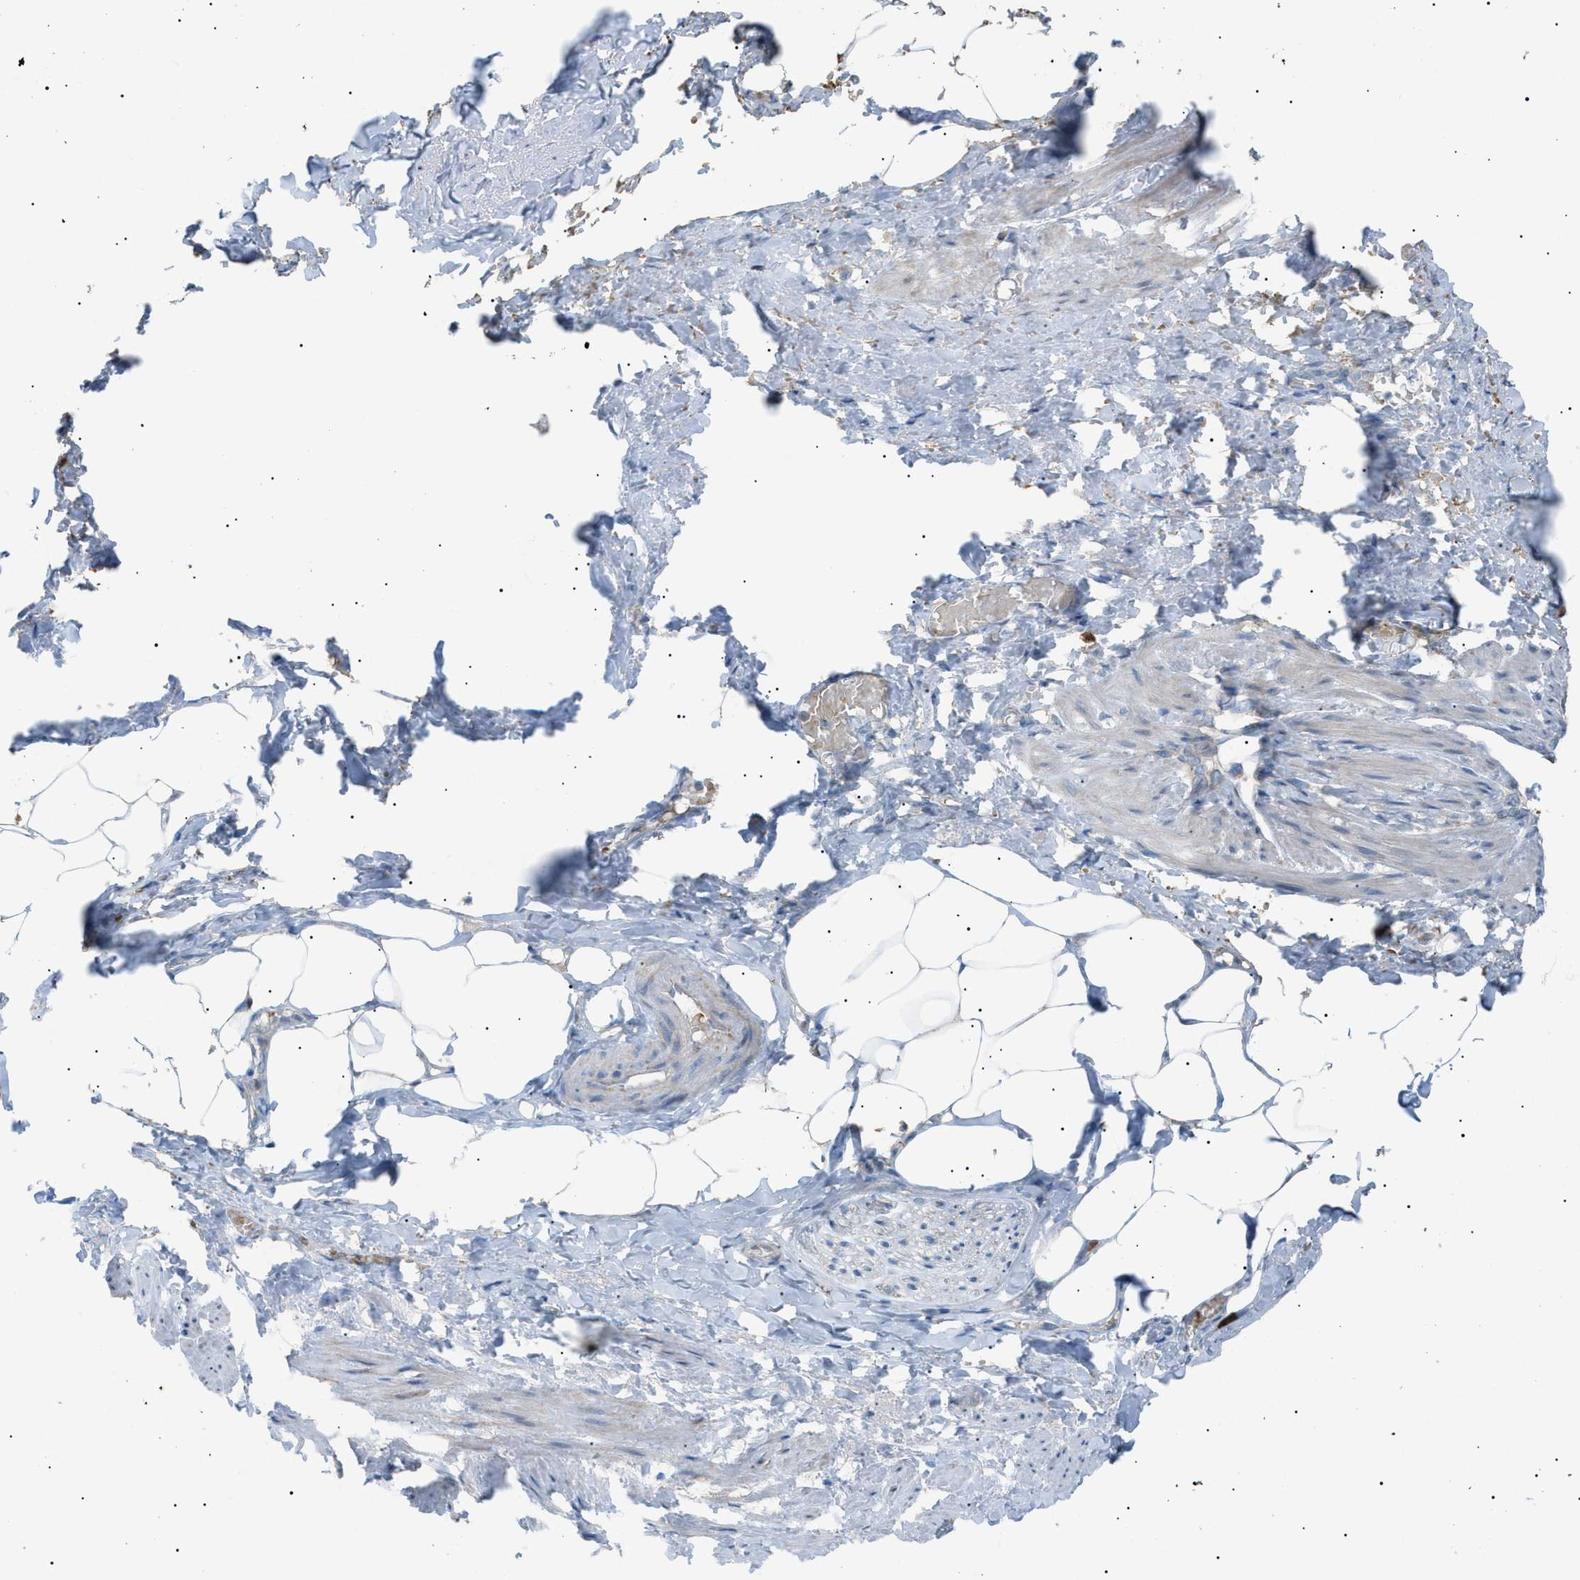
{"staining": {"intensity": "weak", "quantity": ">75%", "location": "cytoplasmic/membranous"}, "tissue": "adipose tissue", "cell_type": "Adipocytes", "image_type": "normal", "snomed": [{"axis": "morphology", "description": "Normal tissue, NOS"}, {"axis": "topography", "description": "Soft tissue"}, {"axis": "topography", "description": "Vascular tissue"}], "caption": "Adipocytes exhibit weak cytoplasmic/membranous expression in approximately >75% of cells in normal adipose tissue. Nuclei are stained in blue.", "gene": "ZNF516", "patient": {"sex": "female", "age": 35}}